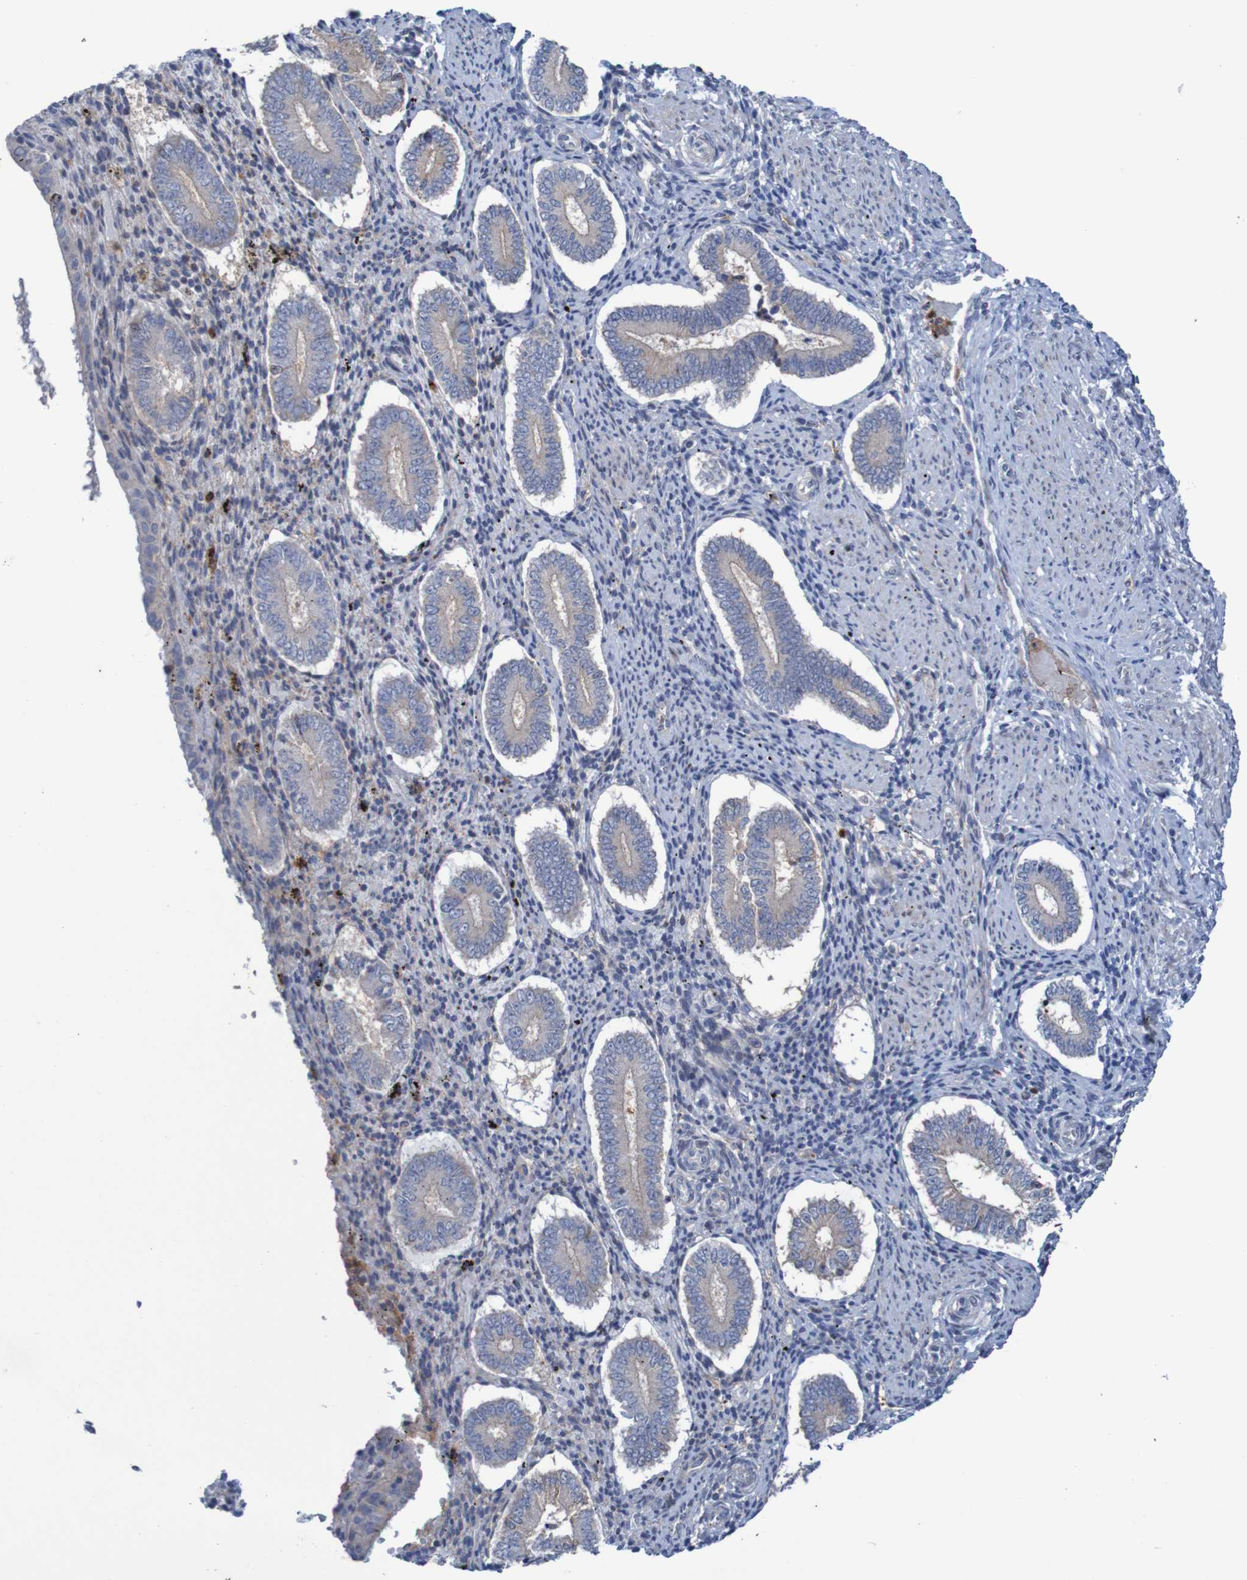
{"staining": {"intensity": "negative", "quantity": "none", "location": "none"}, "tissue": "endometrium", "cell_type": "Cells in endometrial stroma", "image_type": "normal", "snomed": [{"axis": "morphology", "description": "Normal tissue, NOS"}, {"axis": "topography", "description": "Endometrium"}], "caption": "This is a histopathology image of IHC staining of unremarkable endometrium, which shows no positivity in cells in endometrial stroma. (Immunohistochemistry, brightfield microscopy, high magnification).", "gene": "ANGPT4", "patient": {"sex": "female", "age": 42}}